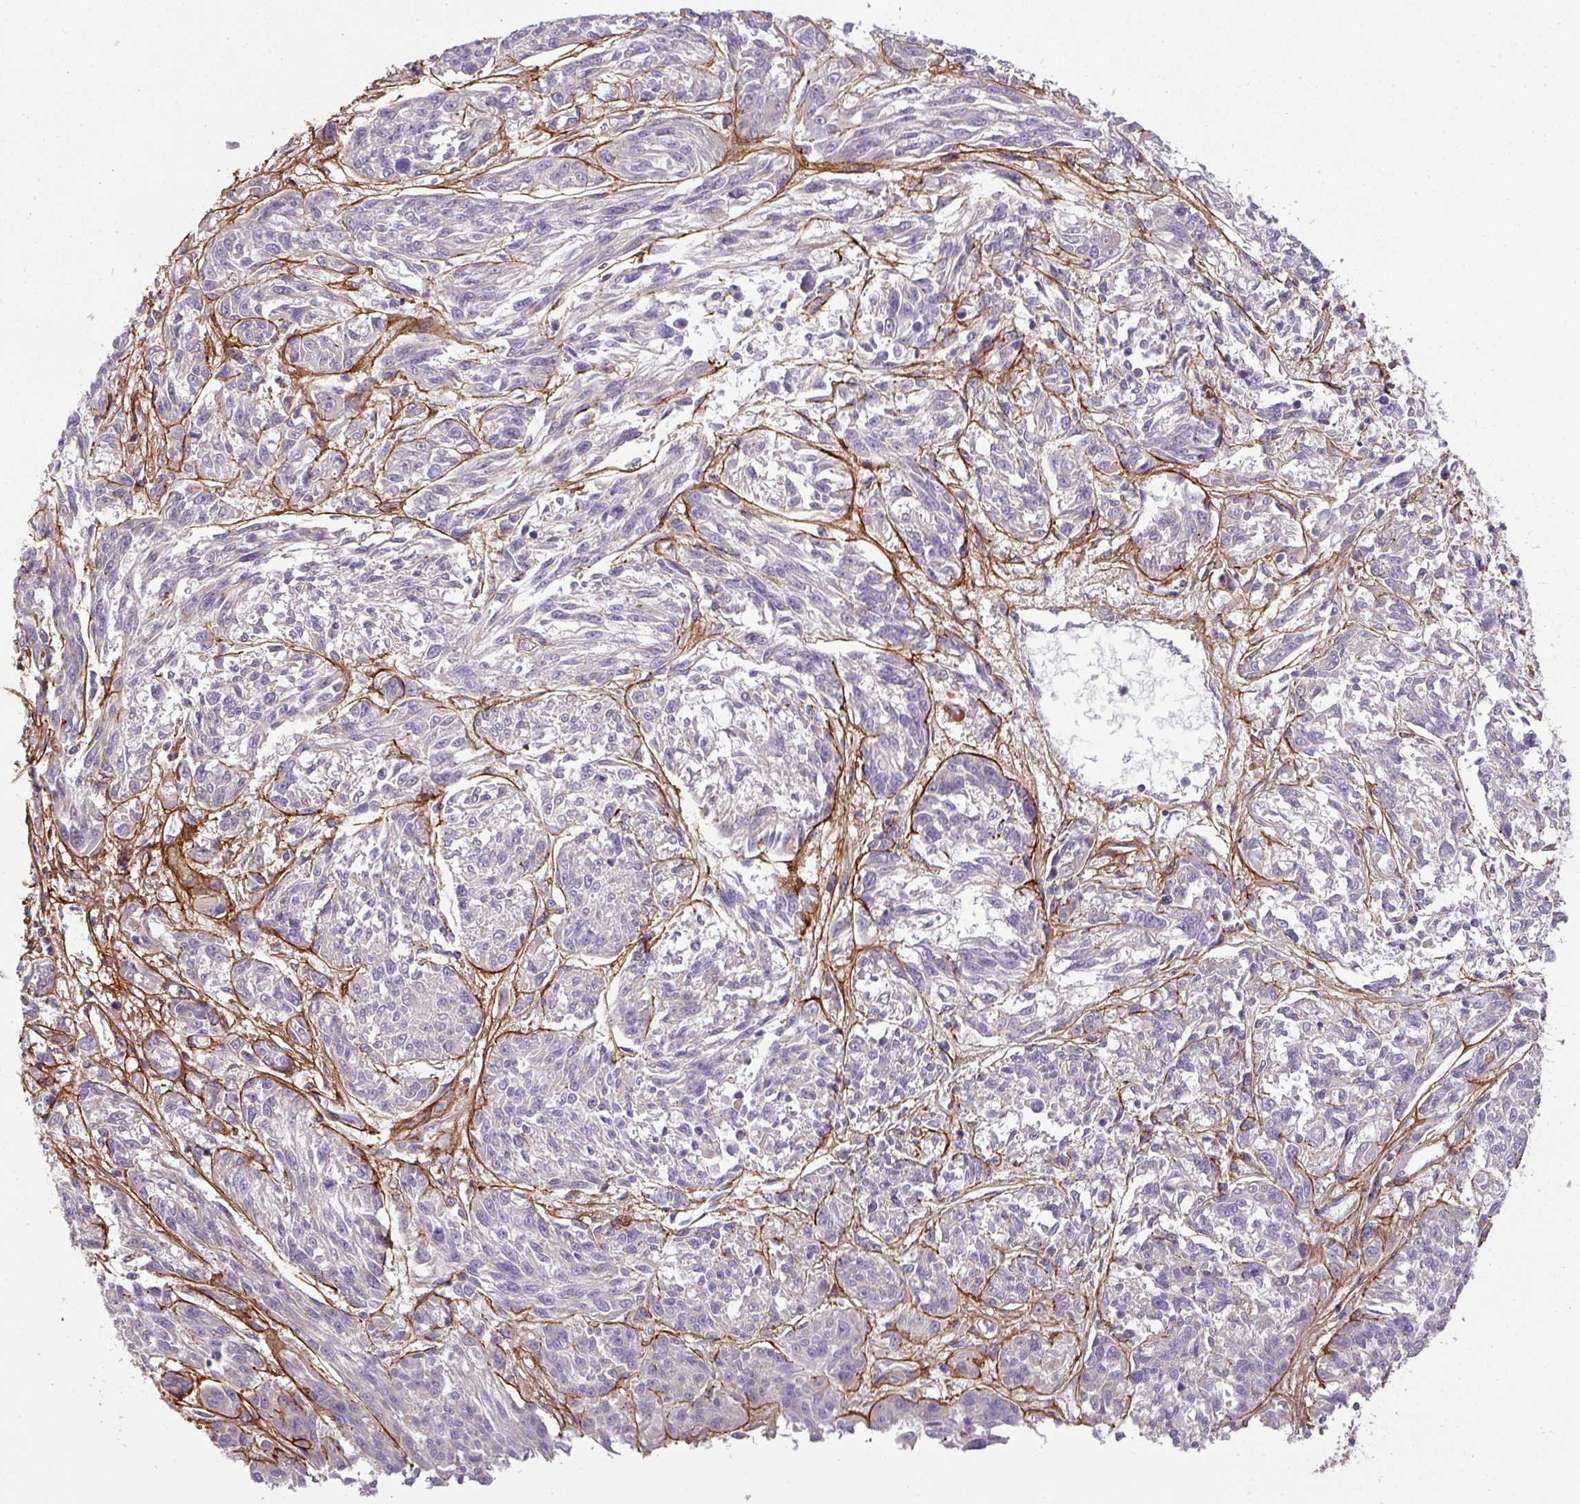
{"staining": {"intensity": "negative", "quantity": "none", "location": "none"}, "tissue": "melanoma", "cell_type": "Tumor cells", "image_type": "cancer", "snomed": [{"axis": "morphology", "description": "Malignant melanoma, NOS"}, {"axis": "topography", "description": "Skin"}], "caption": "High magnification brightfield microscopy of melanoma stained with DAB (brown) and counterstained with hematoxylin (blue): tumor cells show no significant staining. The staining was performed using DAB to visualize the protein expression in brown, while the nuclei were stained in blue with hematoxylin (Magnification: 20x).", "gene": "PARD6G", "patient": {"sex": "male", "age": 53}}